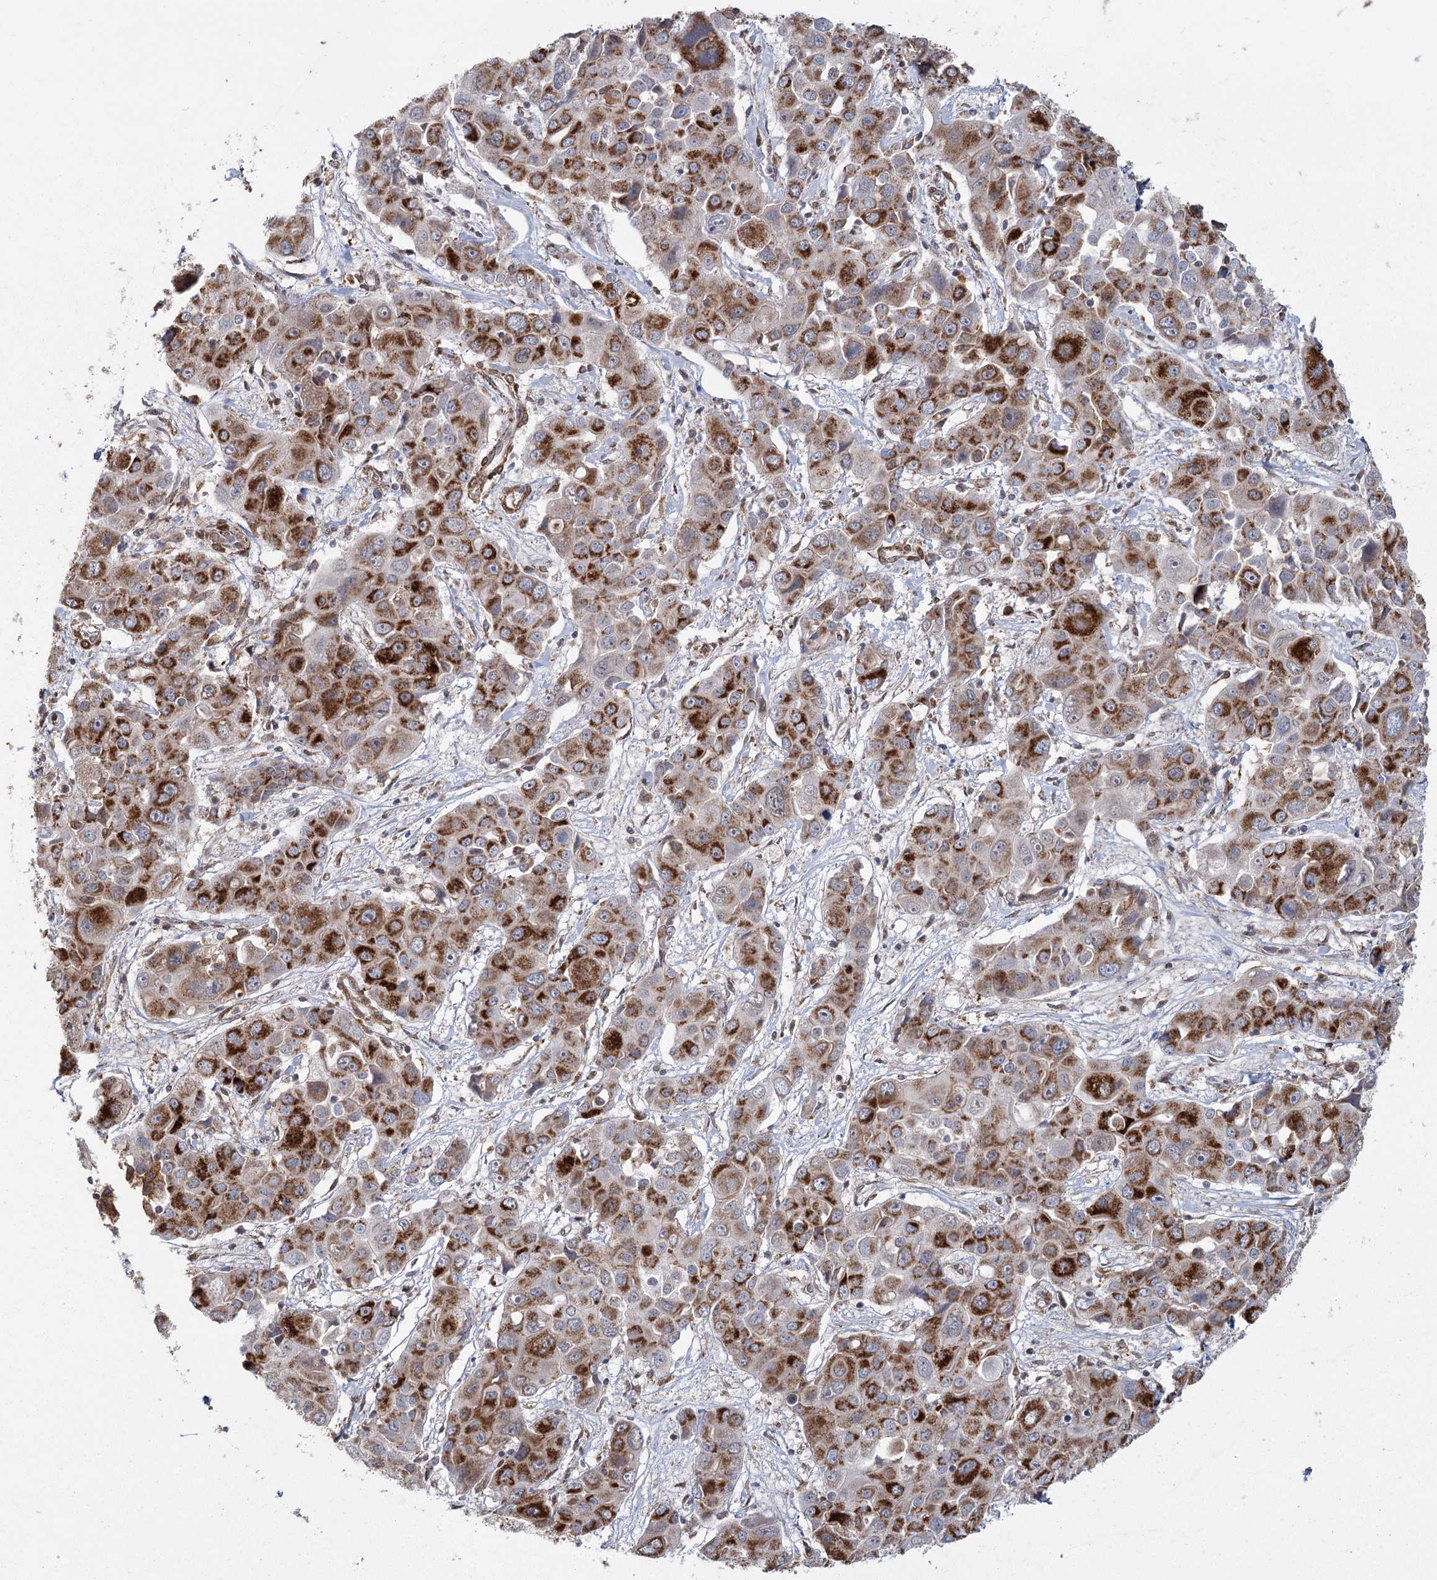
{"staining": {"intensity": "strong", "quantity": ">75%", "location": "cytoplasmic/membranous"}, "tissue": "liver cancer", "cell_type": "Tumor cells", "image_type": "cancer", "snomed": [{"axis": "morphology", "description": "Cholangiocarcinoma"}, {"axis": "topography", "description": "Liver"}], "caption": "A micrograph showing strong cytoplasmic/membranous expression in about >75% of tumor cells in cholangiocarcinoma (liver), as visualized by brown immunohistochemical staining.", "gene": "ZCCHC24", "patient": {"sex": "male", "age": 67}}